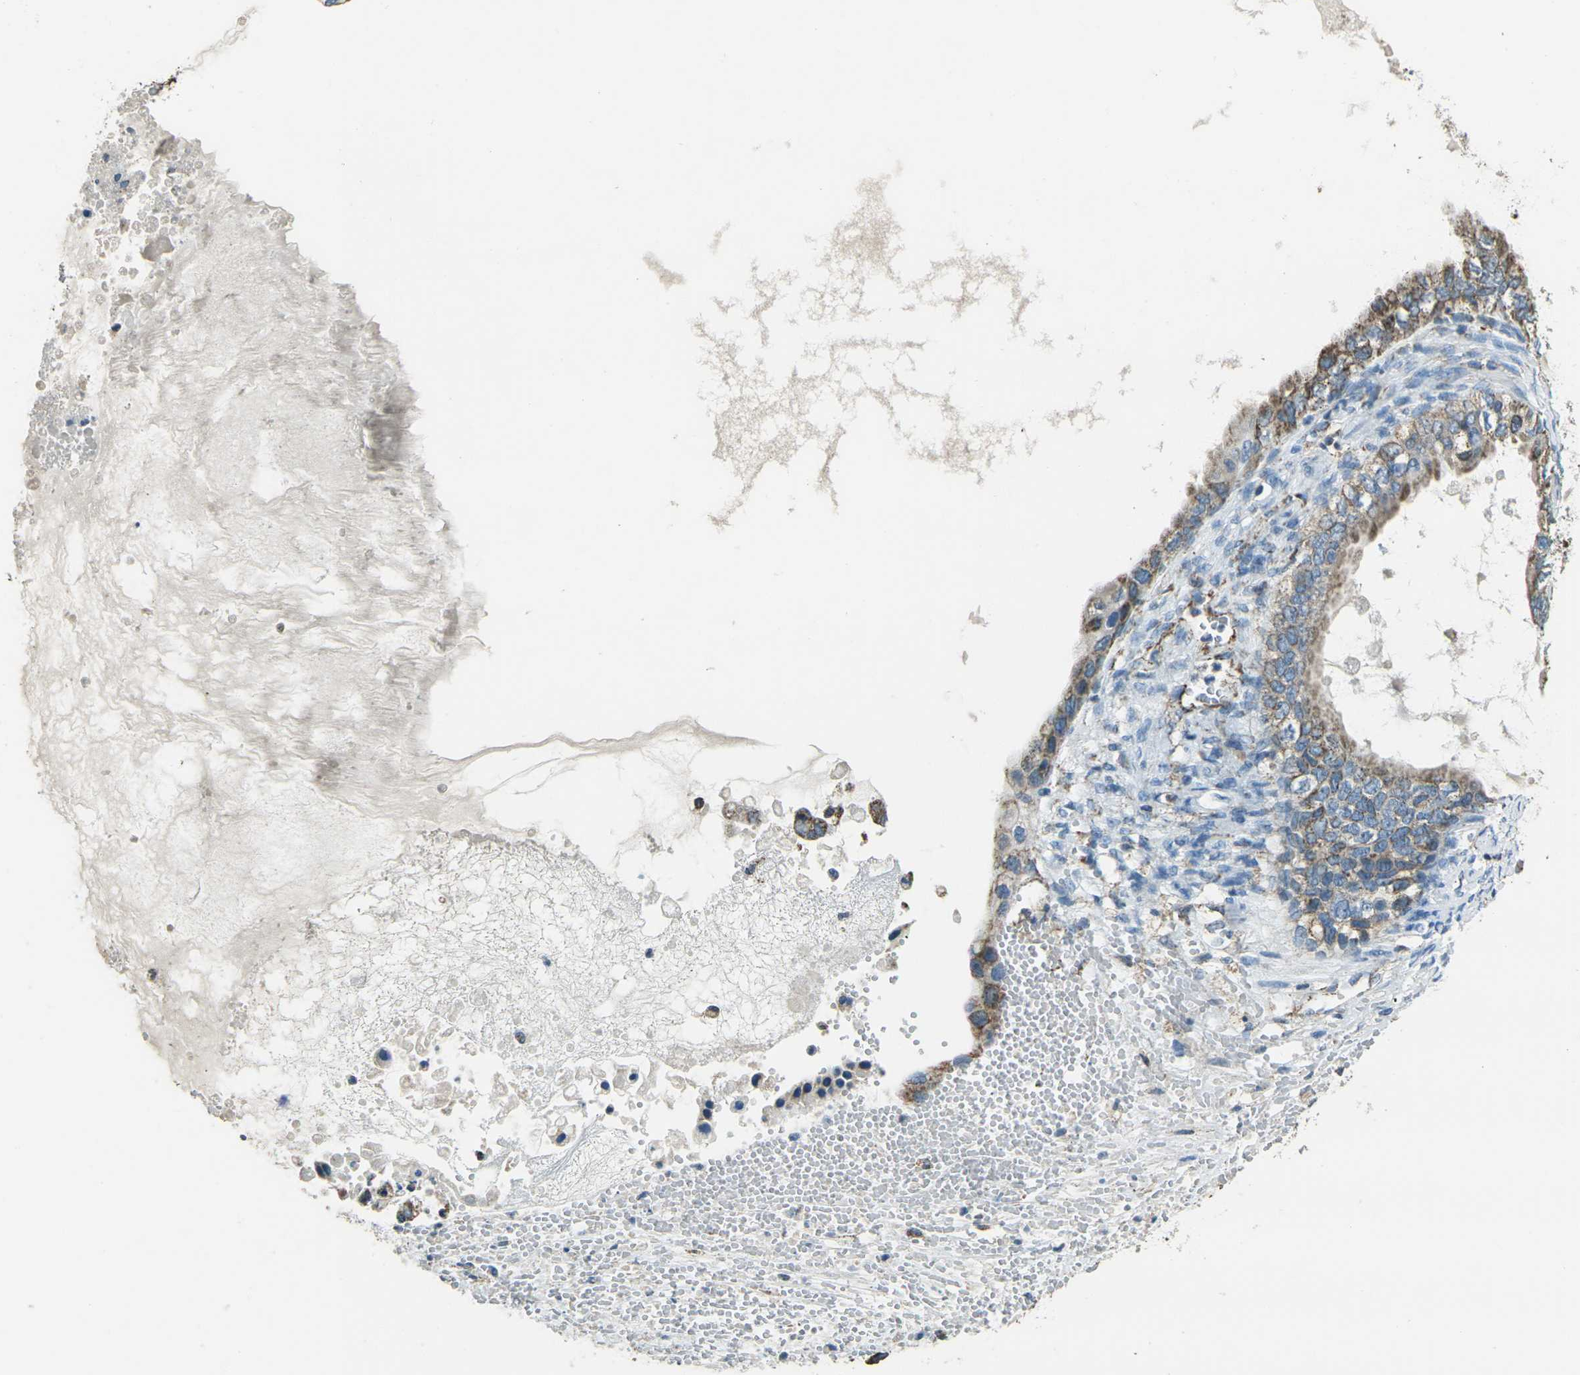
{"staining": {"intensity": "moderate", "quantity": ">75%", "location": "cytoplasmic/membranous"}, "tissue": "ovarian cancer", "cell_type": "Tumor cells", "image_type": "cancer", "snomed": [{"axis": "morphology", "description": "Cystadenocarcinoma, mucinous, NOS"}, {"axis": "topography", "description": "Ovary"}], "caption": "Immunohistochemistry of human mucinous cystadenocarcinoma (ovarian) displays medium levels of moderate cytoplasmic/membranous positivity in about >75% of tumor cells.", "gene": "IRF3", "patient": {"sex": "female", "age": 80}}